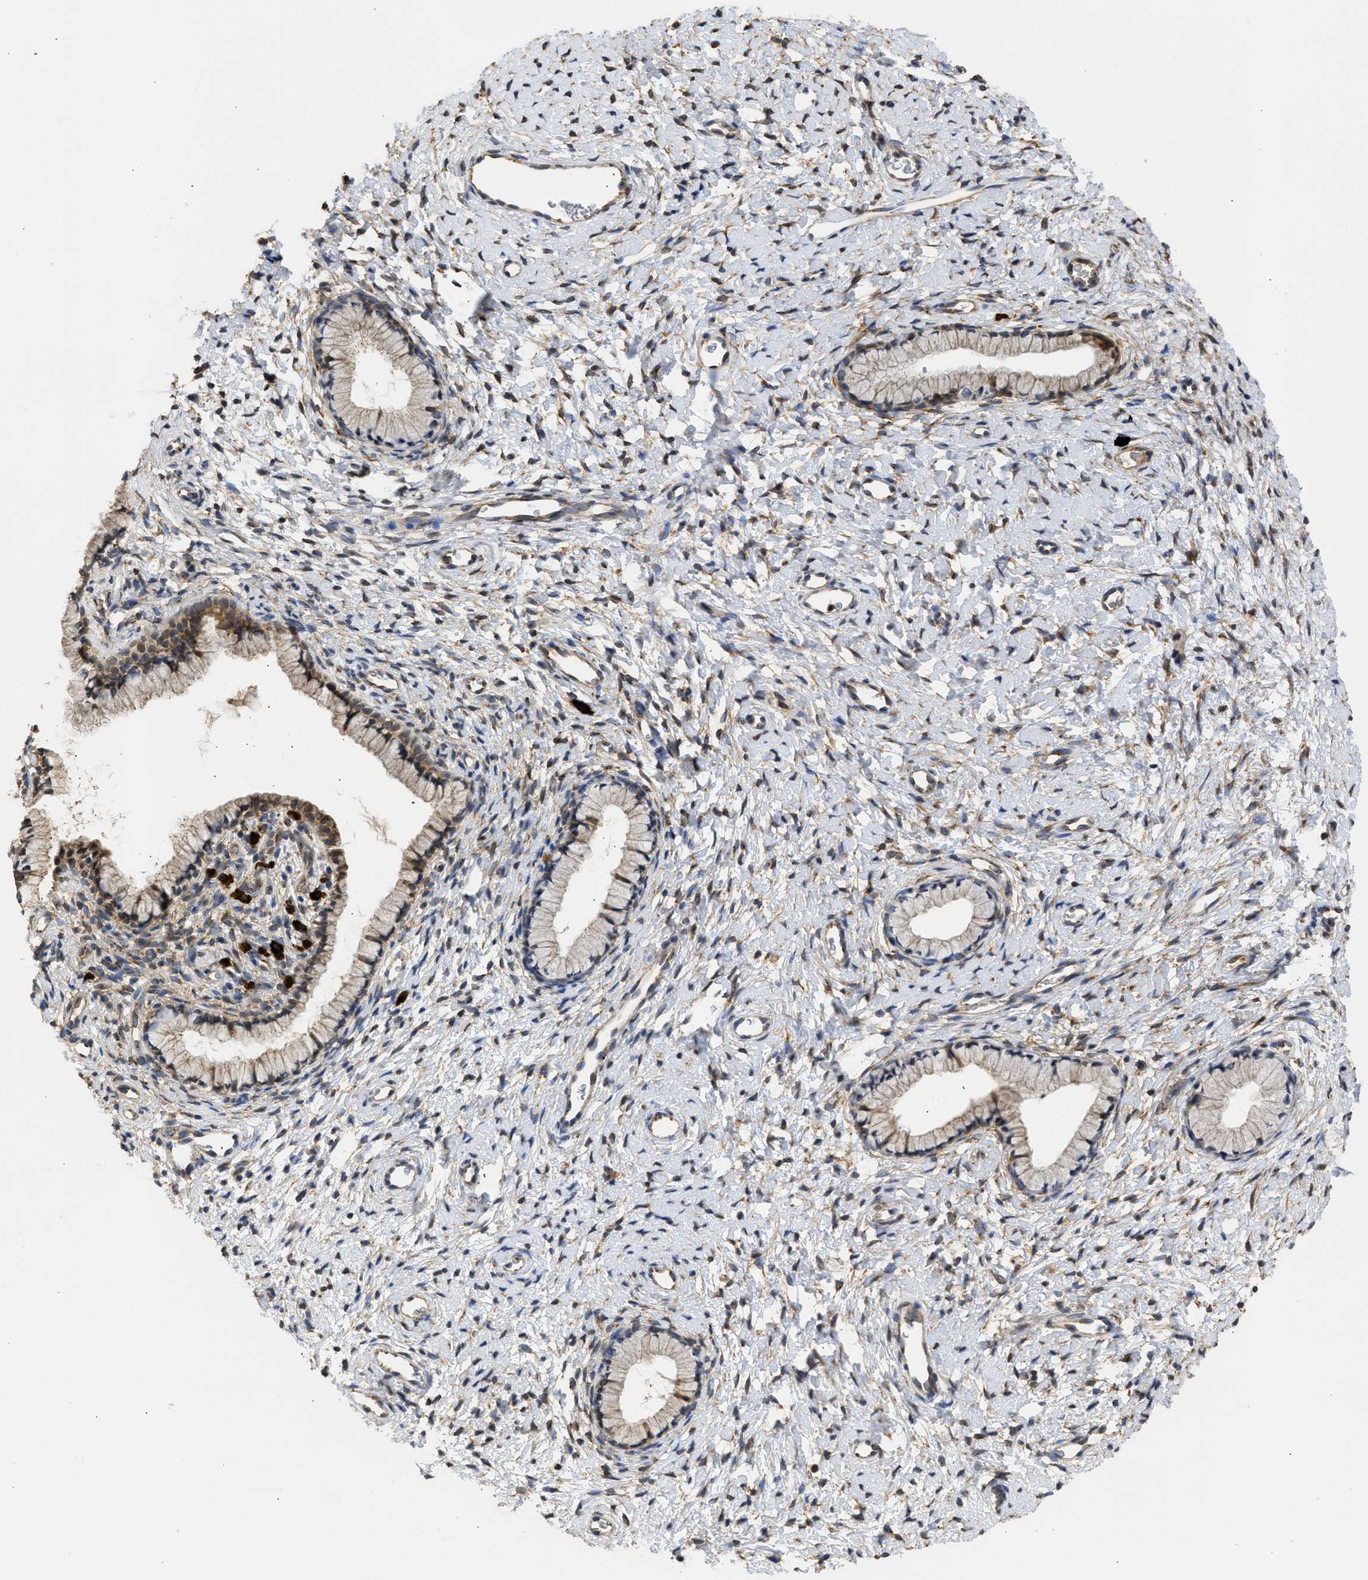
{"staining": {"intensity": "moderate", "quantity": "25%-75%", "location": "cytoplasmic/membranous"}, "tissue": "cervix", "cell_type": "Glandular cells", "image_type": "normal", "snomed": [{"axis": "morphology", "description": "Normal tissue, NOS"}, {"axis": "topography", "description": "Cervix"}], "caption": "Brown immunohistochemical staining in unremarkable human cervix displays moderate cytoplasmic/membranous staining in approximately 25%-75% of glandular cells. Nuclei are stained in blue.", "gene": "DNAJC1", "patient": {"sex": "female", "age": 72}}